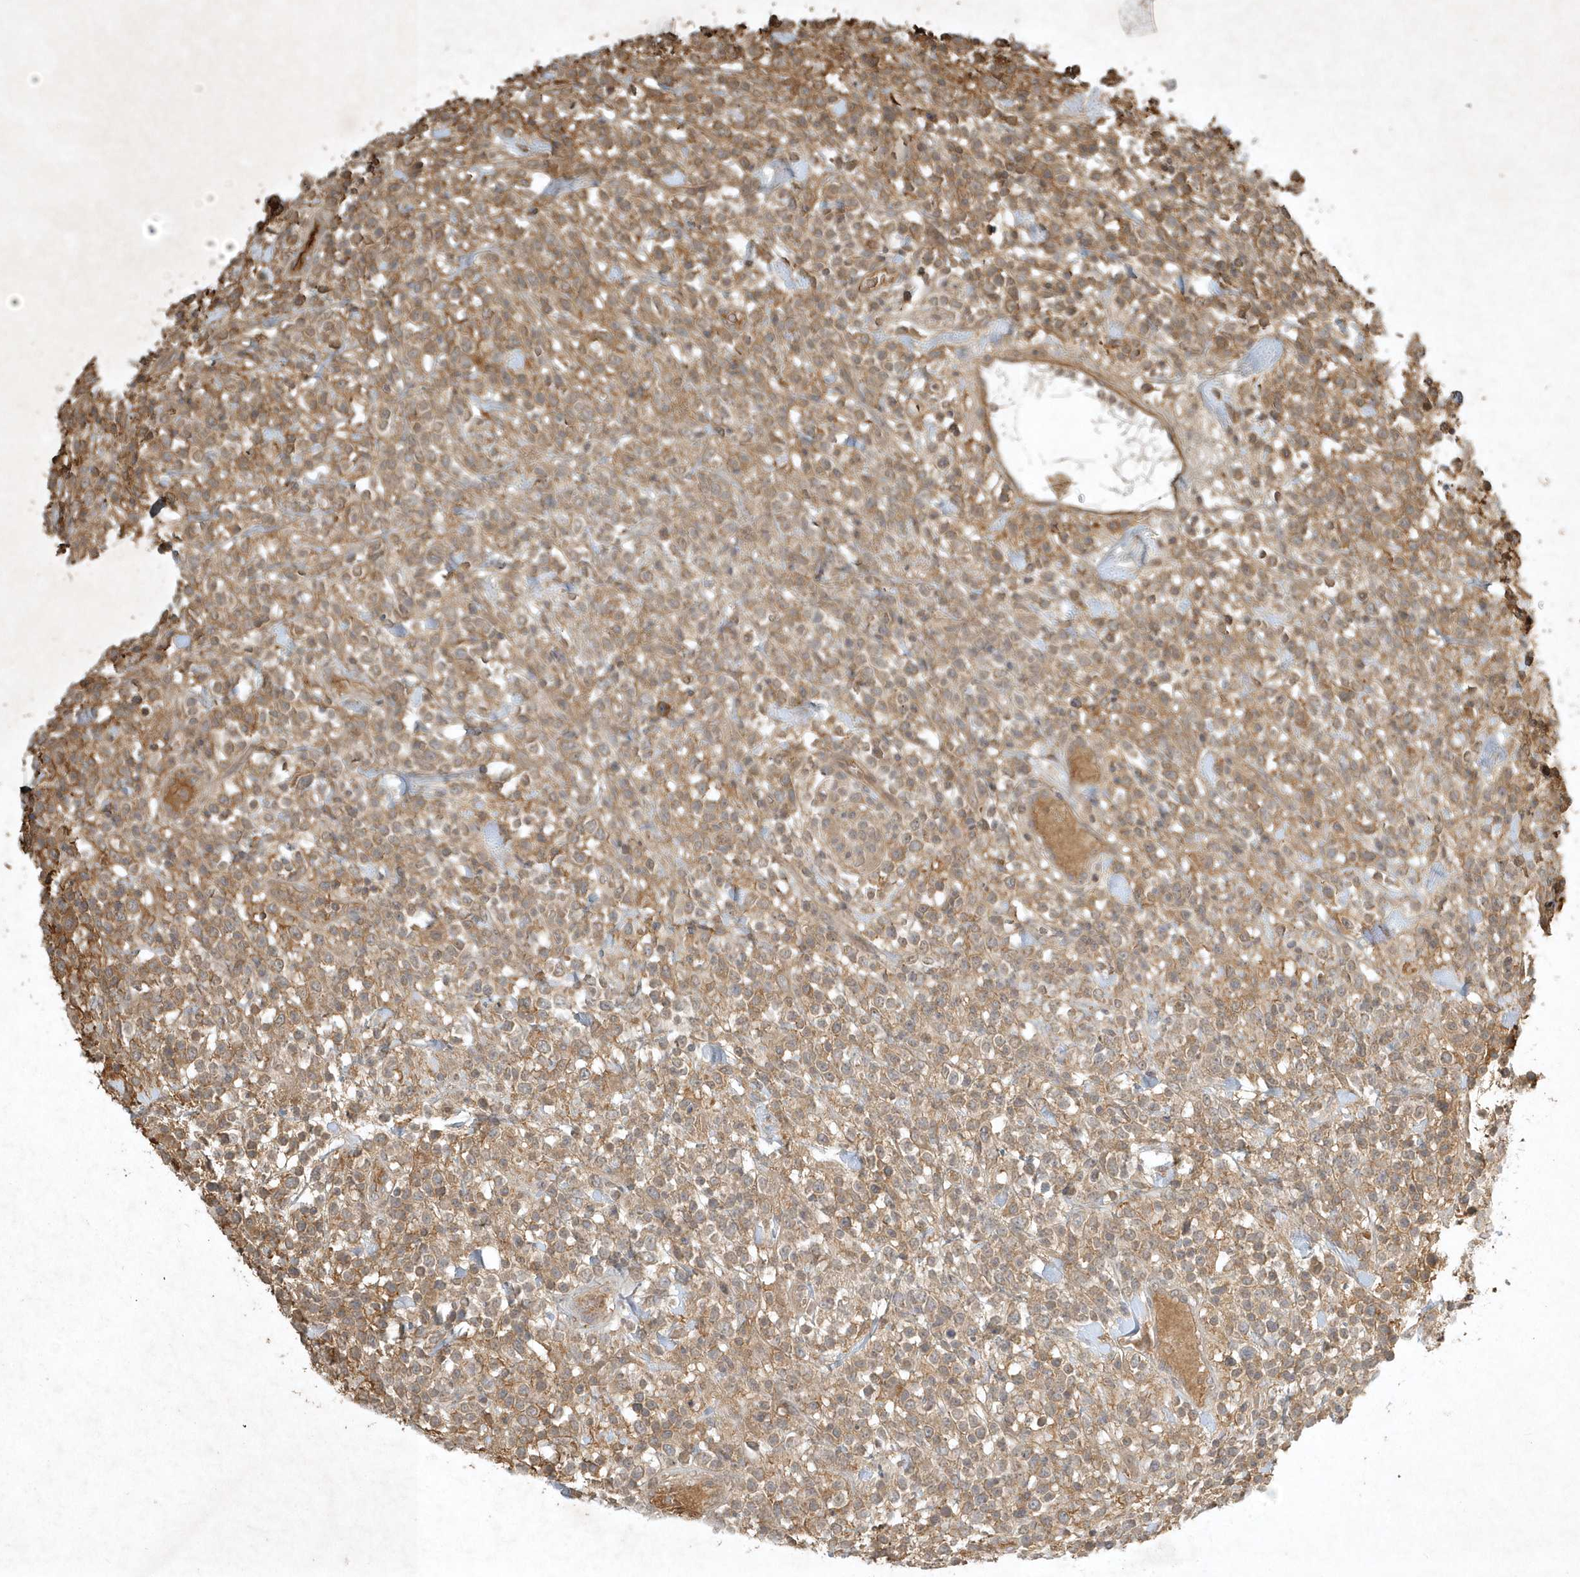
{"staining": {"intensity": "weak", "quantity": "25%-75%", "location": "cytoplasmic/membranous"}, "tissue": "lymphoma", "cell_type": "Tumor cells", "image_type": "cancer", "snomed": [{"axis": "morphology", "description": "Malignant lymphoma, non-Hodgkin's type, High grade"}, {"axis": "topography", "description": "Colon"}], "caption": "A low amount of weak cytoplasmic/membranous positivity is identified in approximately 25%-75% of tumor cells in lymphoma tissue.", "gene": "TNFAIP6", "patient": {"sex": "female", "age": 53}}